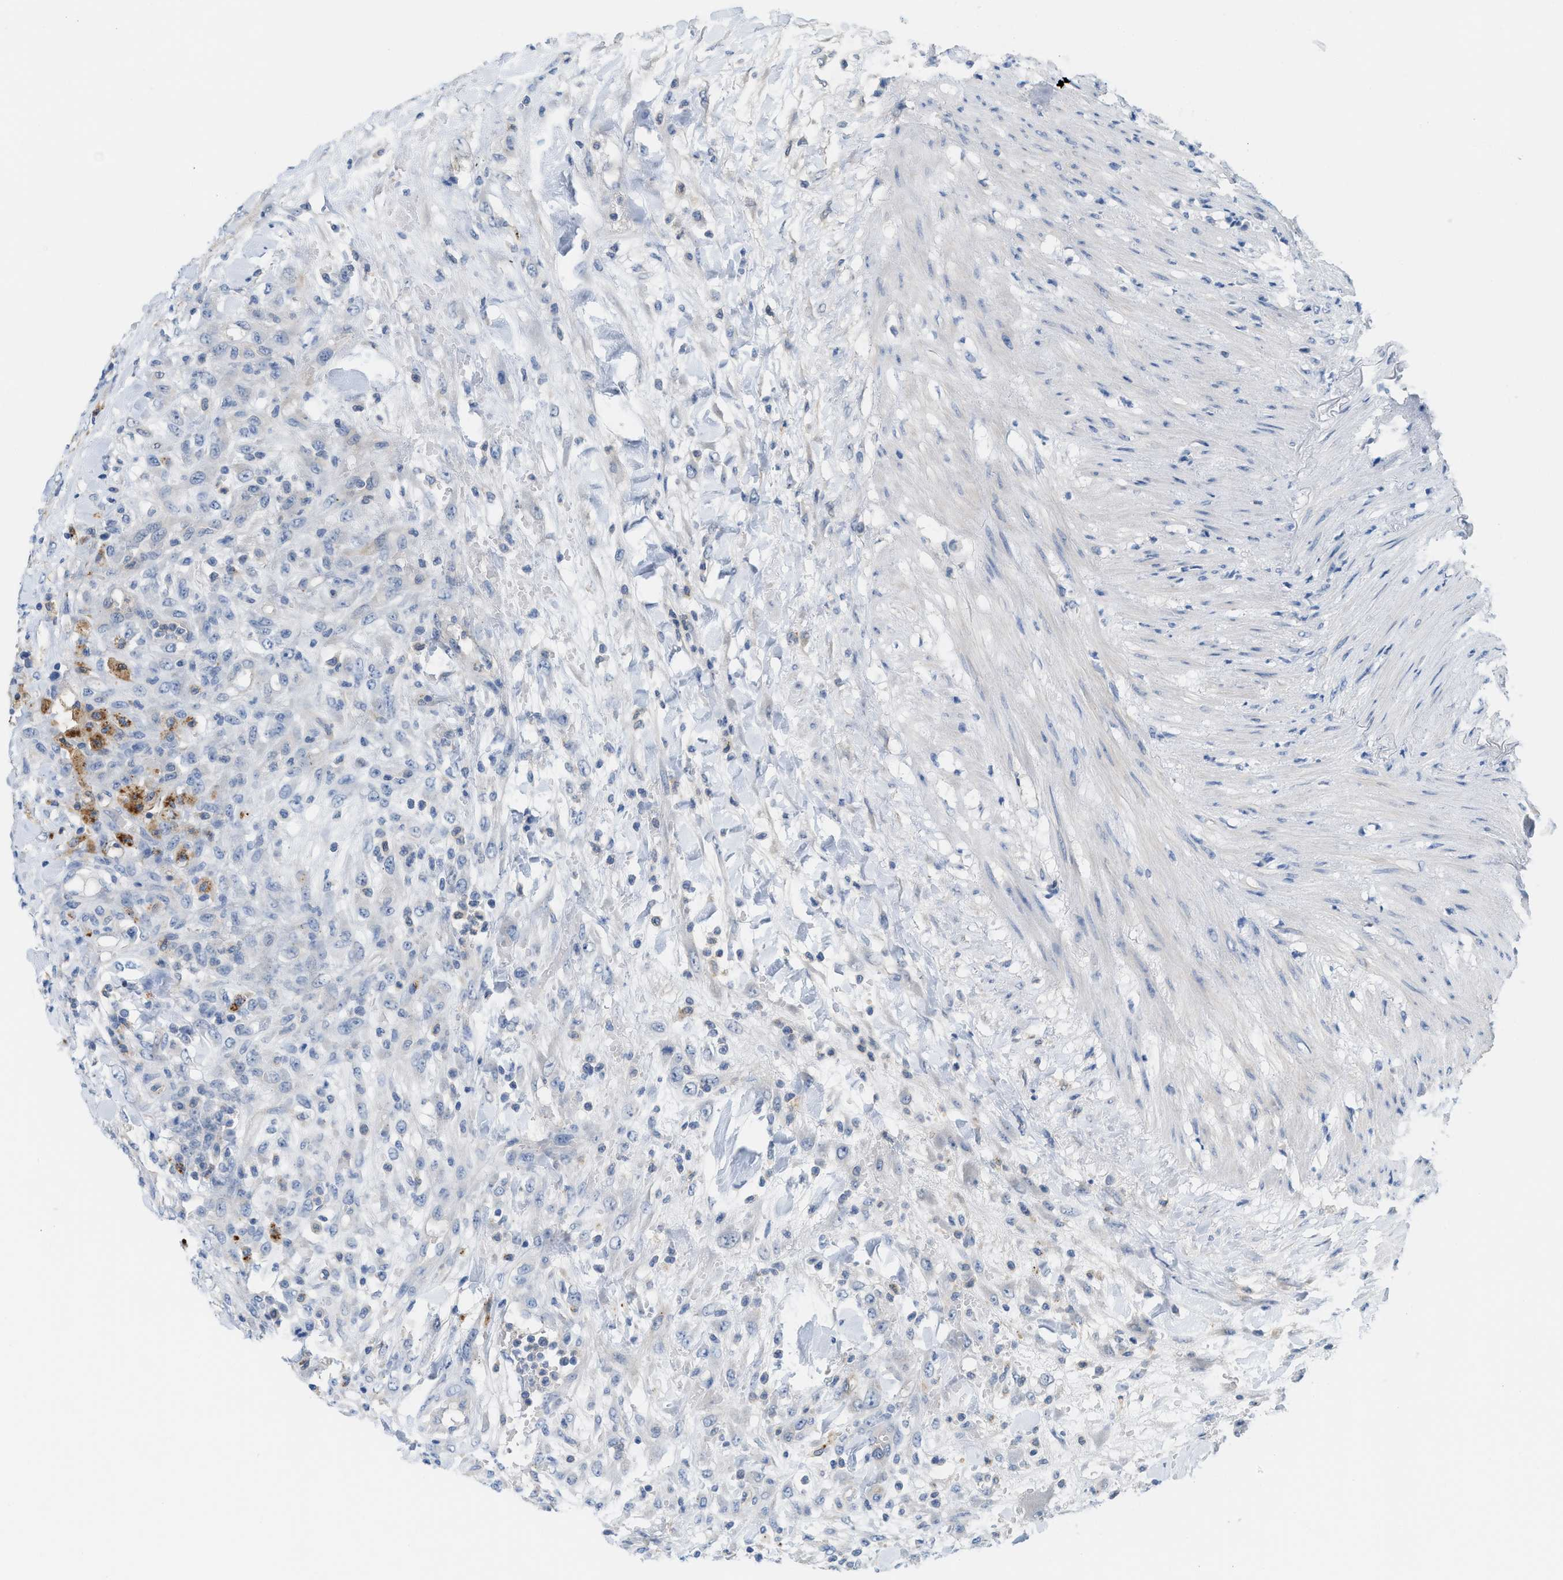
{"staining": {"intensity": "negative", "quantity": "none", "location": "none"}, "tissue": "testis cancer", "cell_type": "Tumor cells", "image_type": "cancer", "snomed": [{"axis": "morphology", "description": "Seminoma, NOS"}, {"axis": "topography", "description": "Testis"}], "caption": "Histopathology image shows no significant protein positivity in tumor cells of testis cancer. (Stains: DAB (3,3'-diaminobenzidine) immunohistochemistry with hematoxylin counter stain, Microscopy: brightfield microscopy at high magnification).", "gene": "CSTB", "patient": {"sex": "male", "age": 59}}